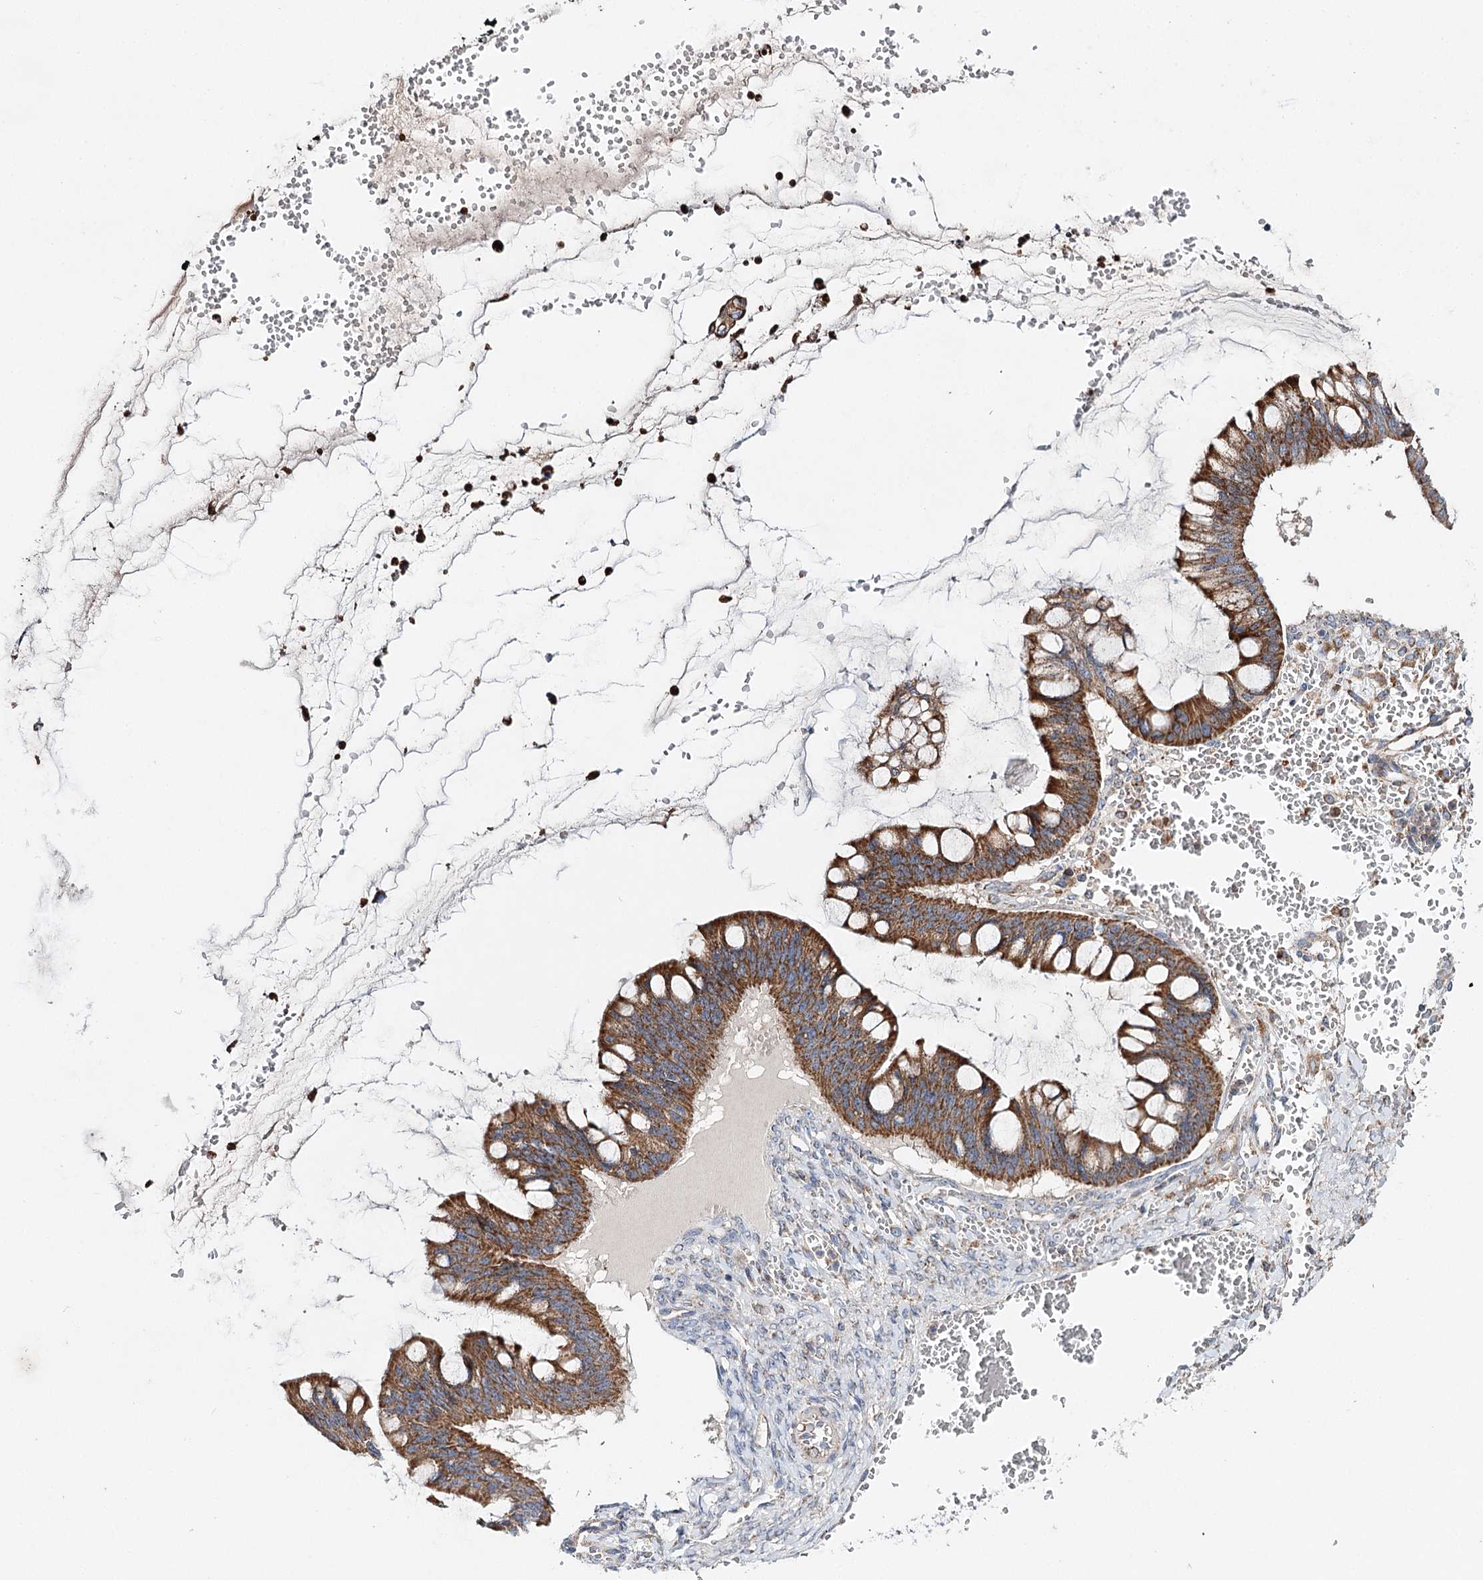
{"staining": {"intensity": "strong", "quantity": ">75%", "location": "cytoplasmic/membranous"}, "tissue": "ovarian cancer", "cell_type": "Tumor cells", "image_type": "cancer", "snomed": [{"axis": "morphology", "description": "Cystadenocarcinoma, mucinous, NOS"}, {"axis": "topography", "description": "Ovary"}], "caption": "IHC of ovarian mucinous cystadenocarcinoma demonstrates high levels of strong cytoplasmic/membranous positivity in about >75% of tumor cells. IHC stains the protein of interest in brown and the nuclei are stained blue.", "gene": "CFAP46", "patient": {"sex": "female", "age": 73}}